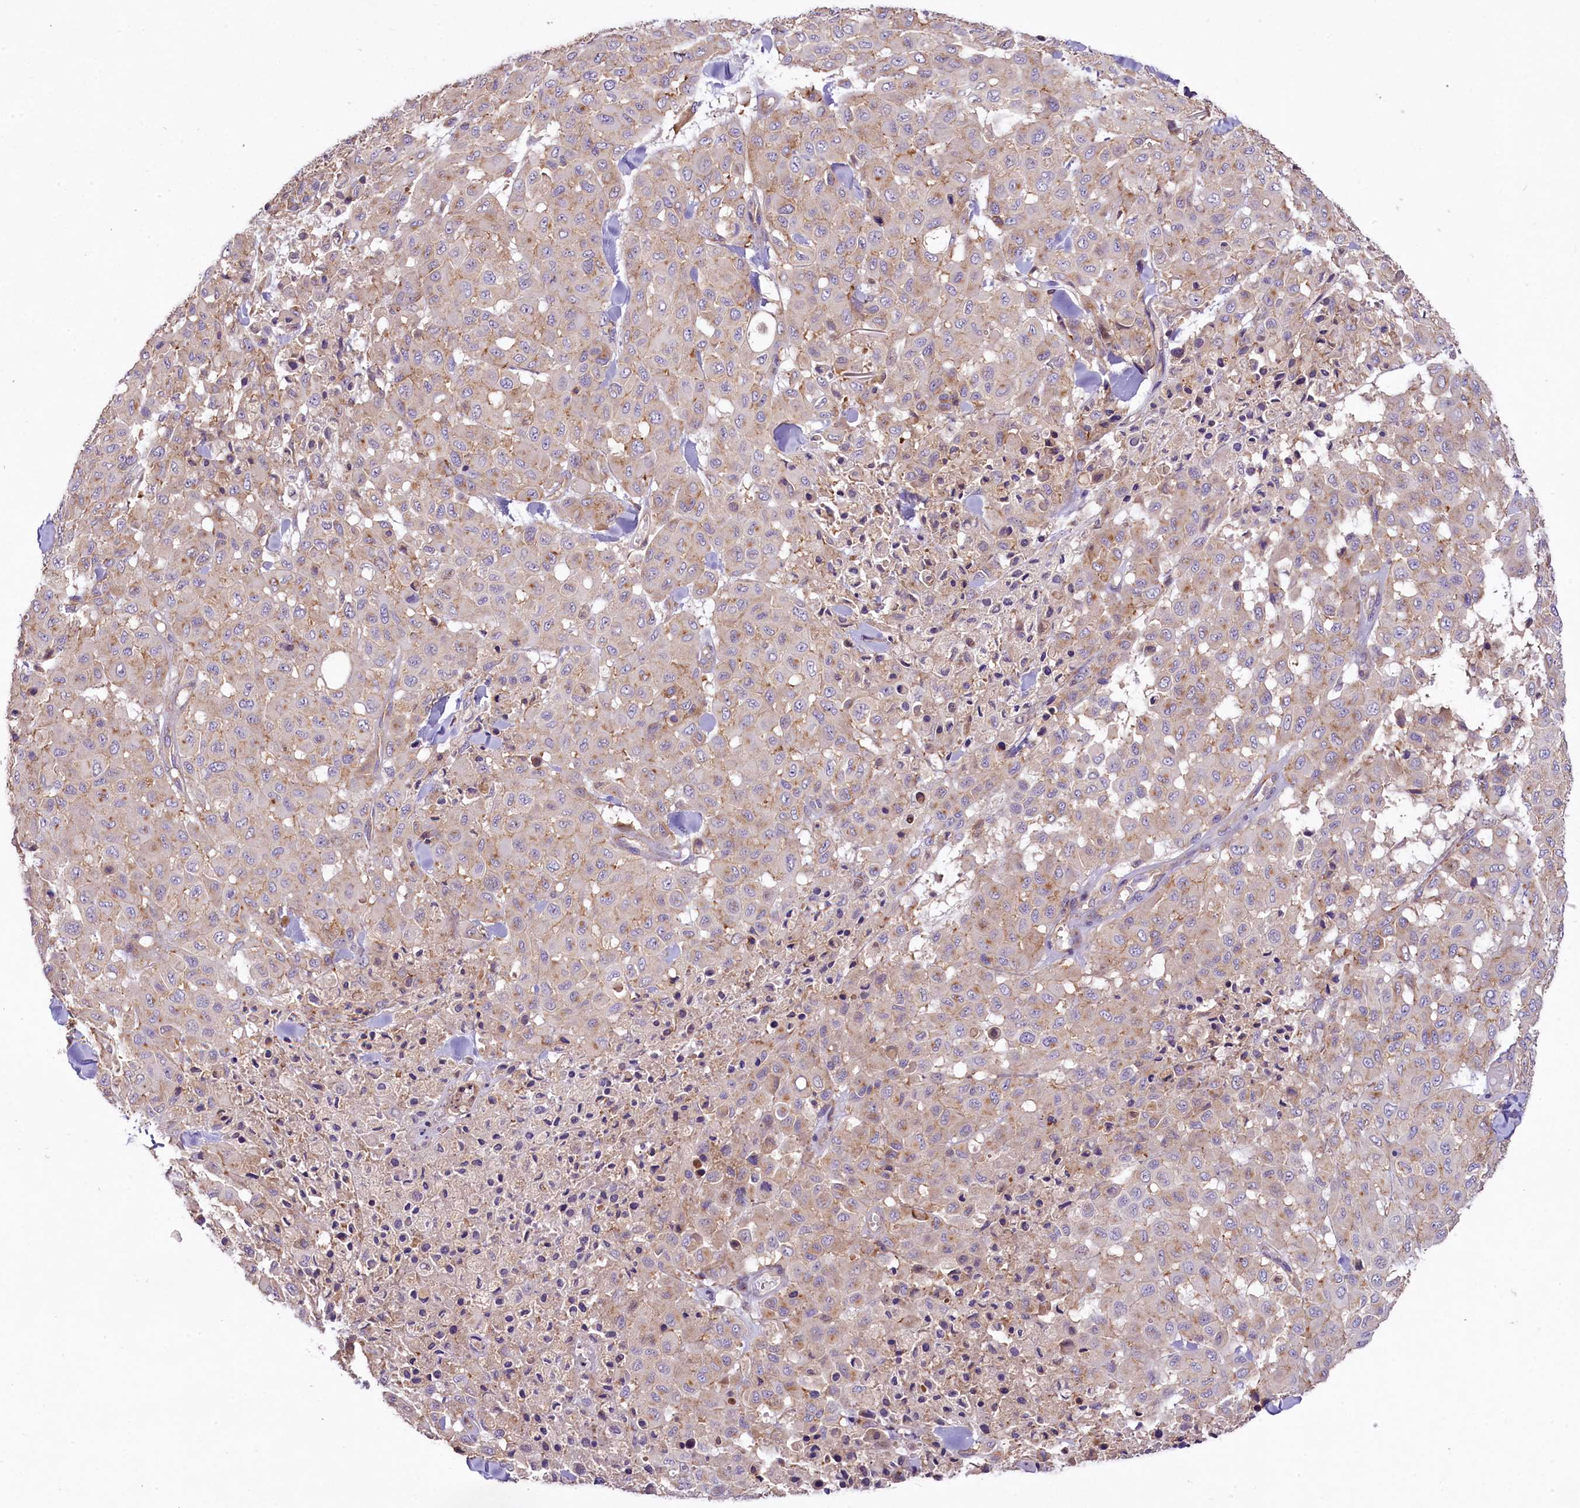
{"staining": {"intensity": "negative", "quantity": "none", "location": "none"}, "tissue": "melanoma", "cell_type": "Tumor cells", "image_type": "cancer", "snomed": [{"axis": "morphology", "description": "Malignant melanoma, Metastatic site"}, {"axis": "topography", "description": "Skin"}], "caption": "This is an immunohistochemistry image of human melanoma. There is no positivity in tumor cells.", "gene": "PEMT", "patient": {"sex": "female", "age": 81}}